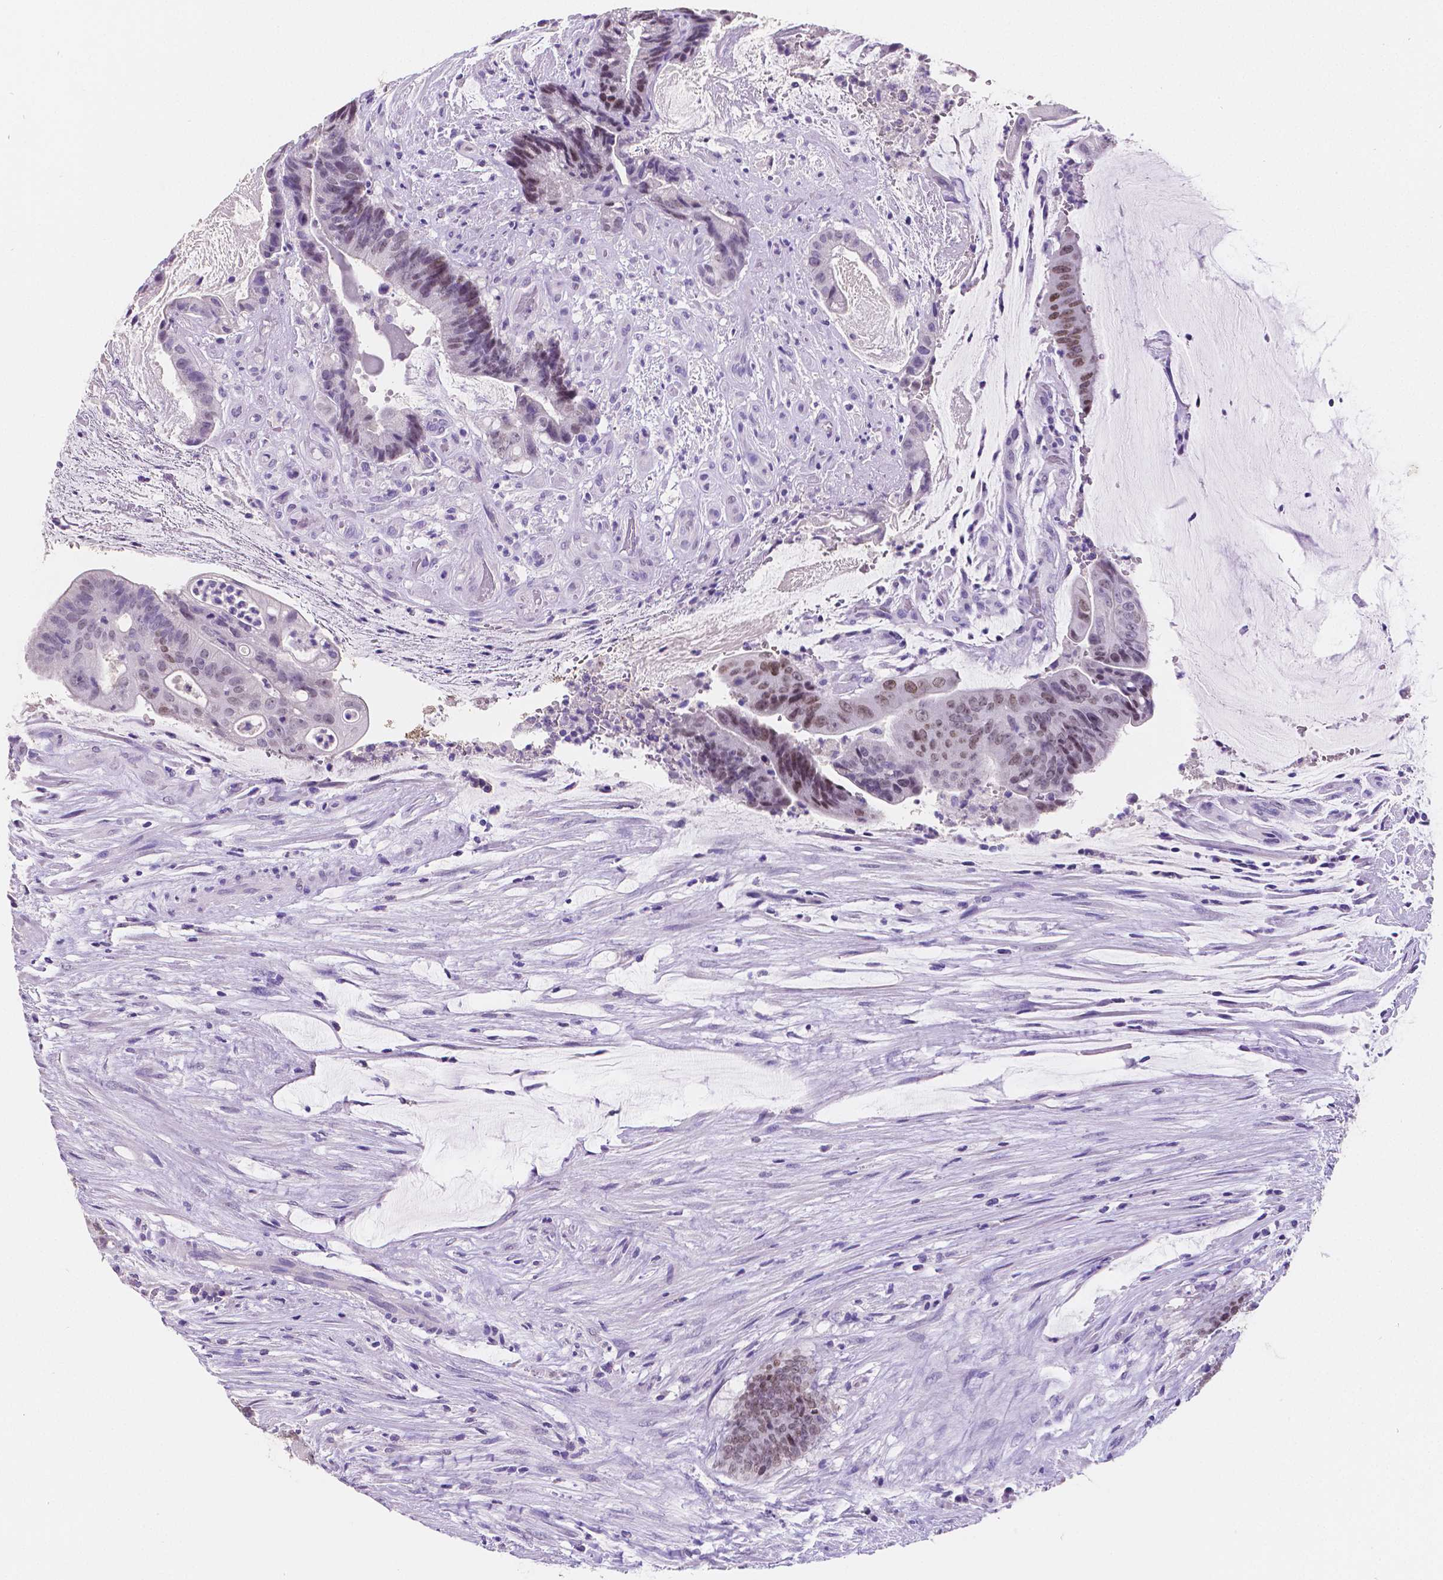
{"staining": {"intensity": "weak", "quantity": "25%-75%", "location": "nuclear"}, "tissue": "colorectal cancer", "cell_type": "Tumor cells", "image_type": "cancer", "snomed": [{"axis": "morphology", "description": "Adenocarcinoma, NOS"}, {"axis": "topography", "description": "Colon"}], "caption": "Adenocarcinoma (colorectal) stained with DAB (3,3'-diaminobenzidine) immunohistochemistry (IHC) exhibits low levels of weak nuclear expression in about 25%-75% of tumor cells.", "gene": "SATB2", "patient": {"sex": "female", "age": 43}}